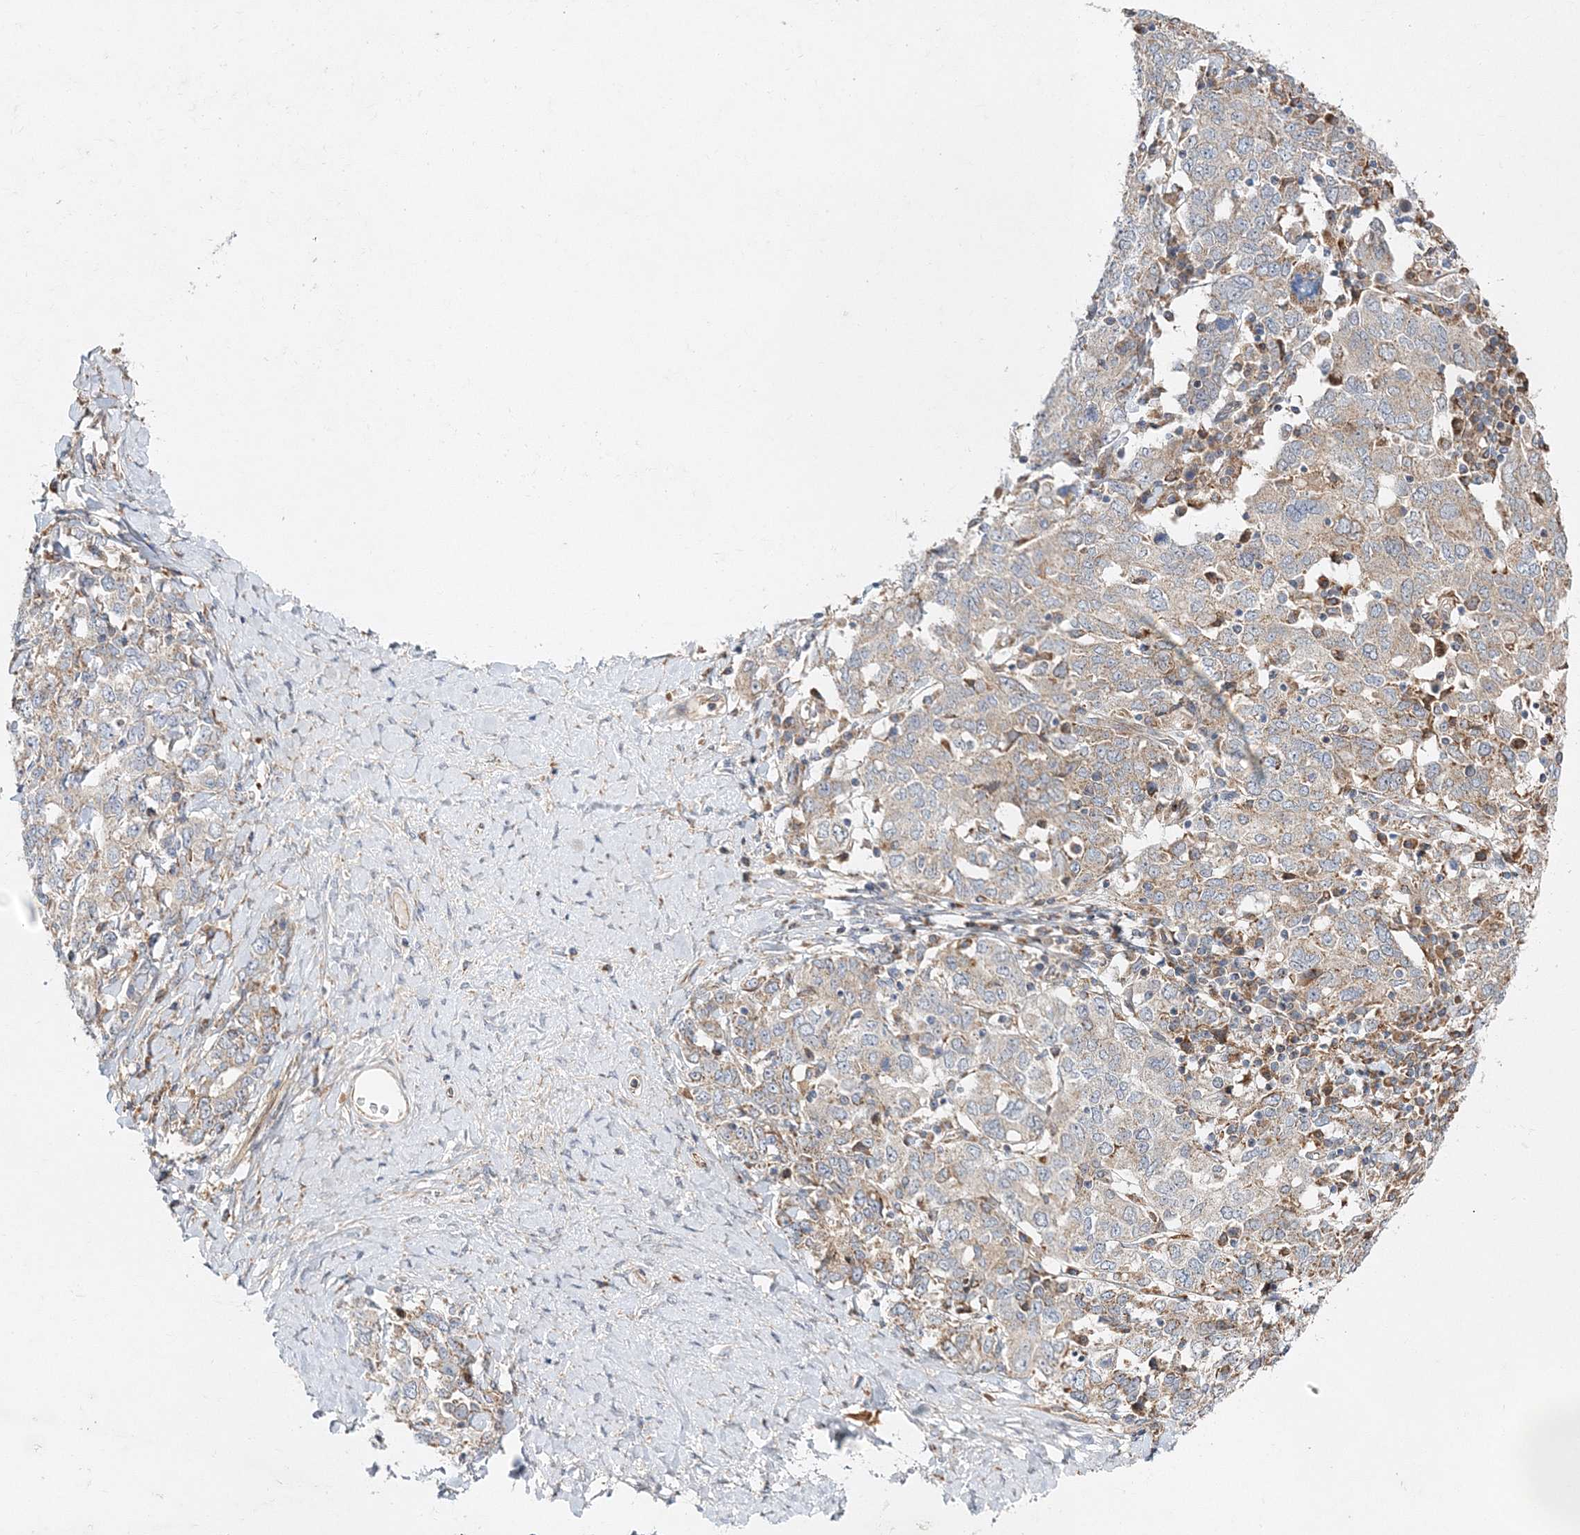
{"staining": {"intensity": "moderate", "quantity": "25%-75%", "location": "cytoplasmic/membranous"}, "tissue": "ovarian cancer", "cell_type": "Tumor cells", "image_type": "cancer", "snomed": [{"axis": "morphology", "description": "Carcinoma, endometroid"}, {"axis": "topography", "description": "Ovary"}], "caption": "A high-resolution histopathology image shows immunohistochemistry staining of ovarian cancer, which shows moderate cytoplasmic/membranous expression in about 25%-75% of tumor cells.", "gene": "ZFYVE16", "patient": {"sex": "female", "age": 62}}